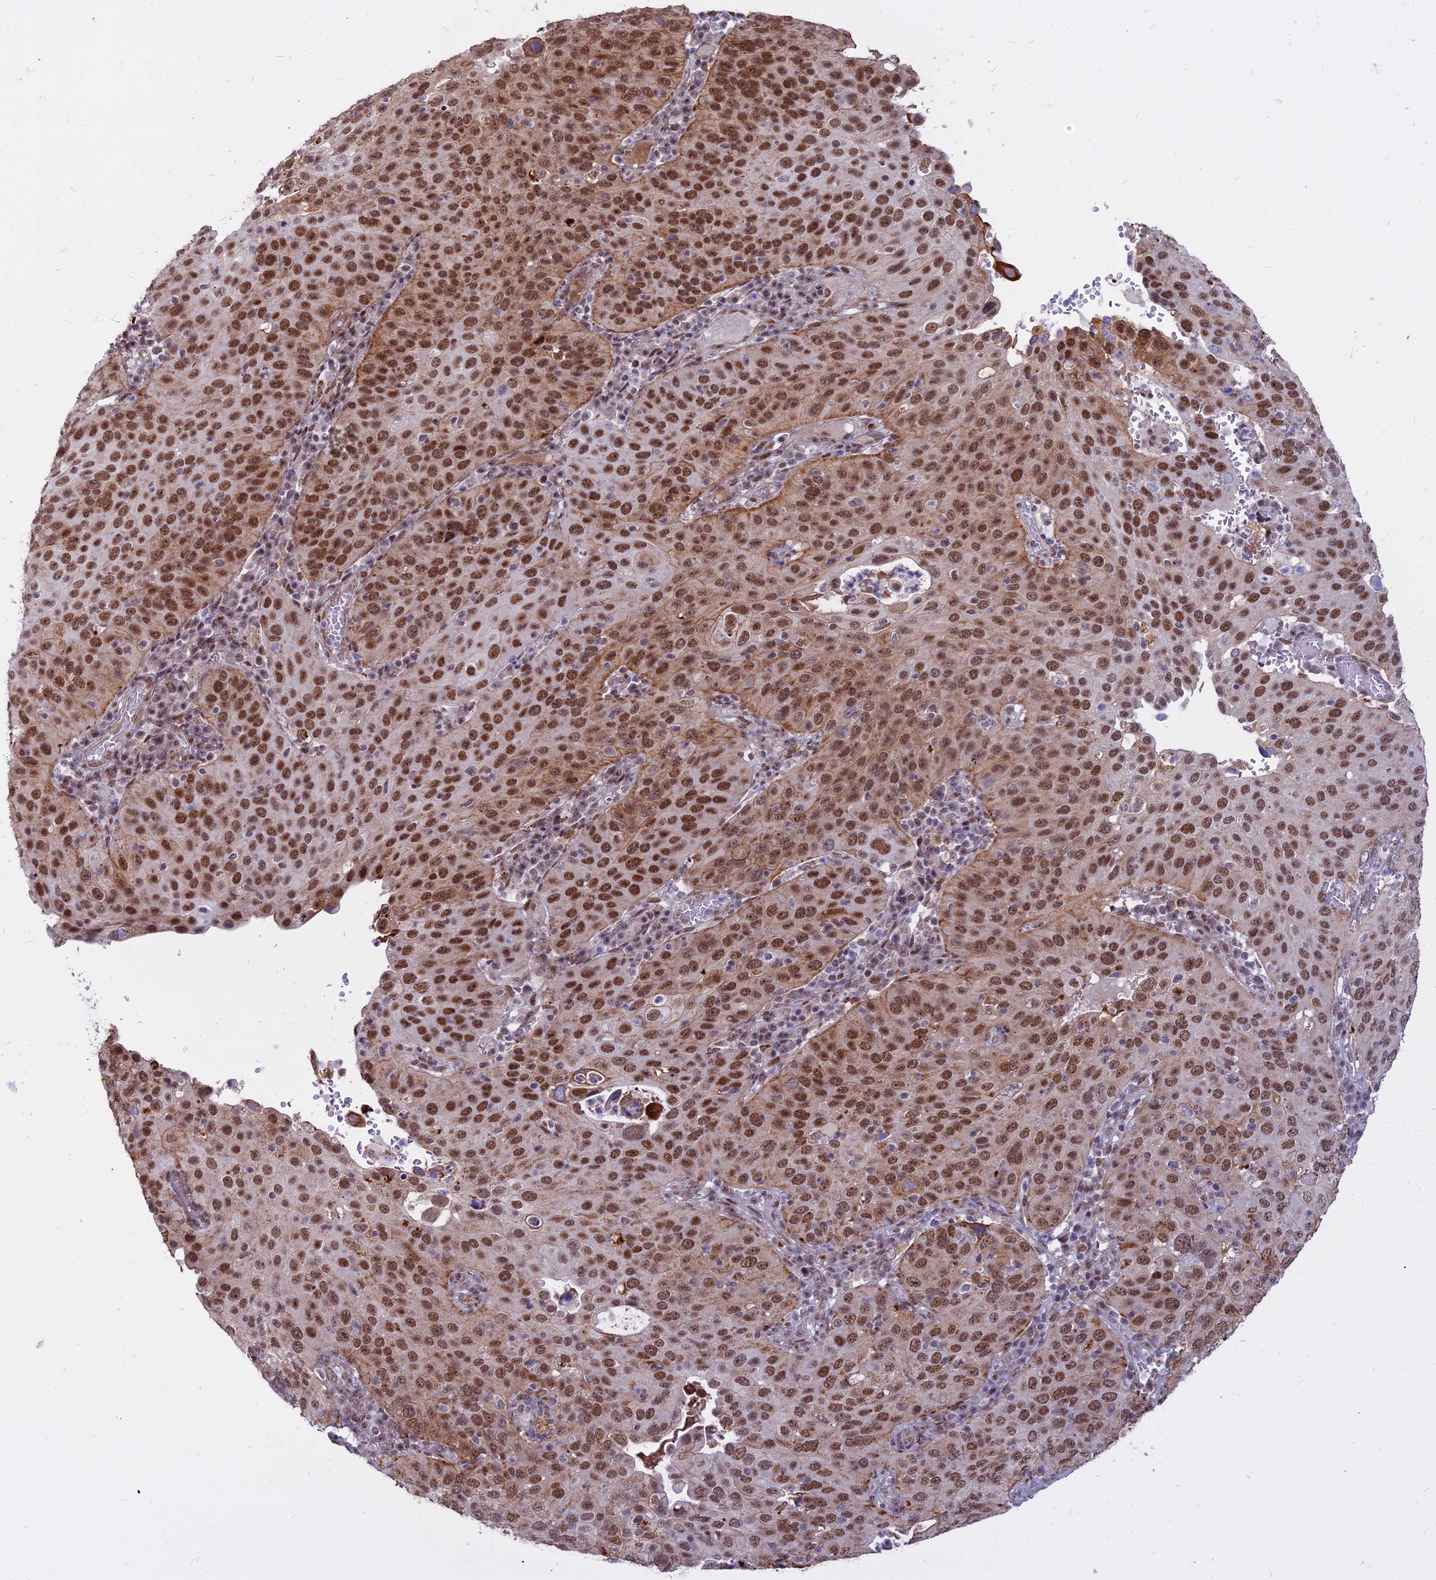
{"staining": {"intensity": "strong", "quantity": ">75%", "location": "nuclear"}, "tissue": "cervical cancer", "cell_type": "Tumor cells", "image_type": "cancer", "snomed": [{"axis": "morphology", "description": "Squamous cell carcinoma, NOS"}, {"axis": "topography", "description": "Cervix"}], "caption": "Cervical cancer (squamous cell carcinoma) stained with IHC reveals strong nuclear expression in approximately >75% of tumor cells.", "gene": "ALG10", "patient": {"sex": "female", "age": 36}}